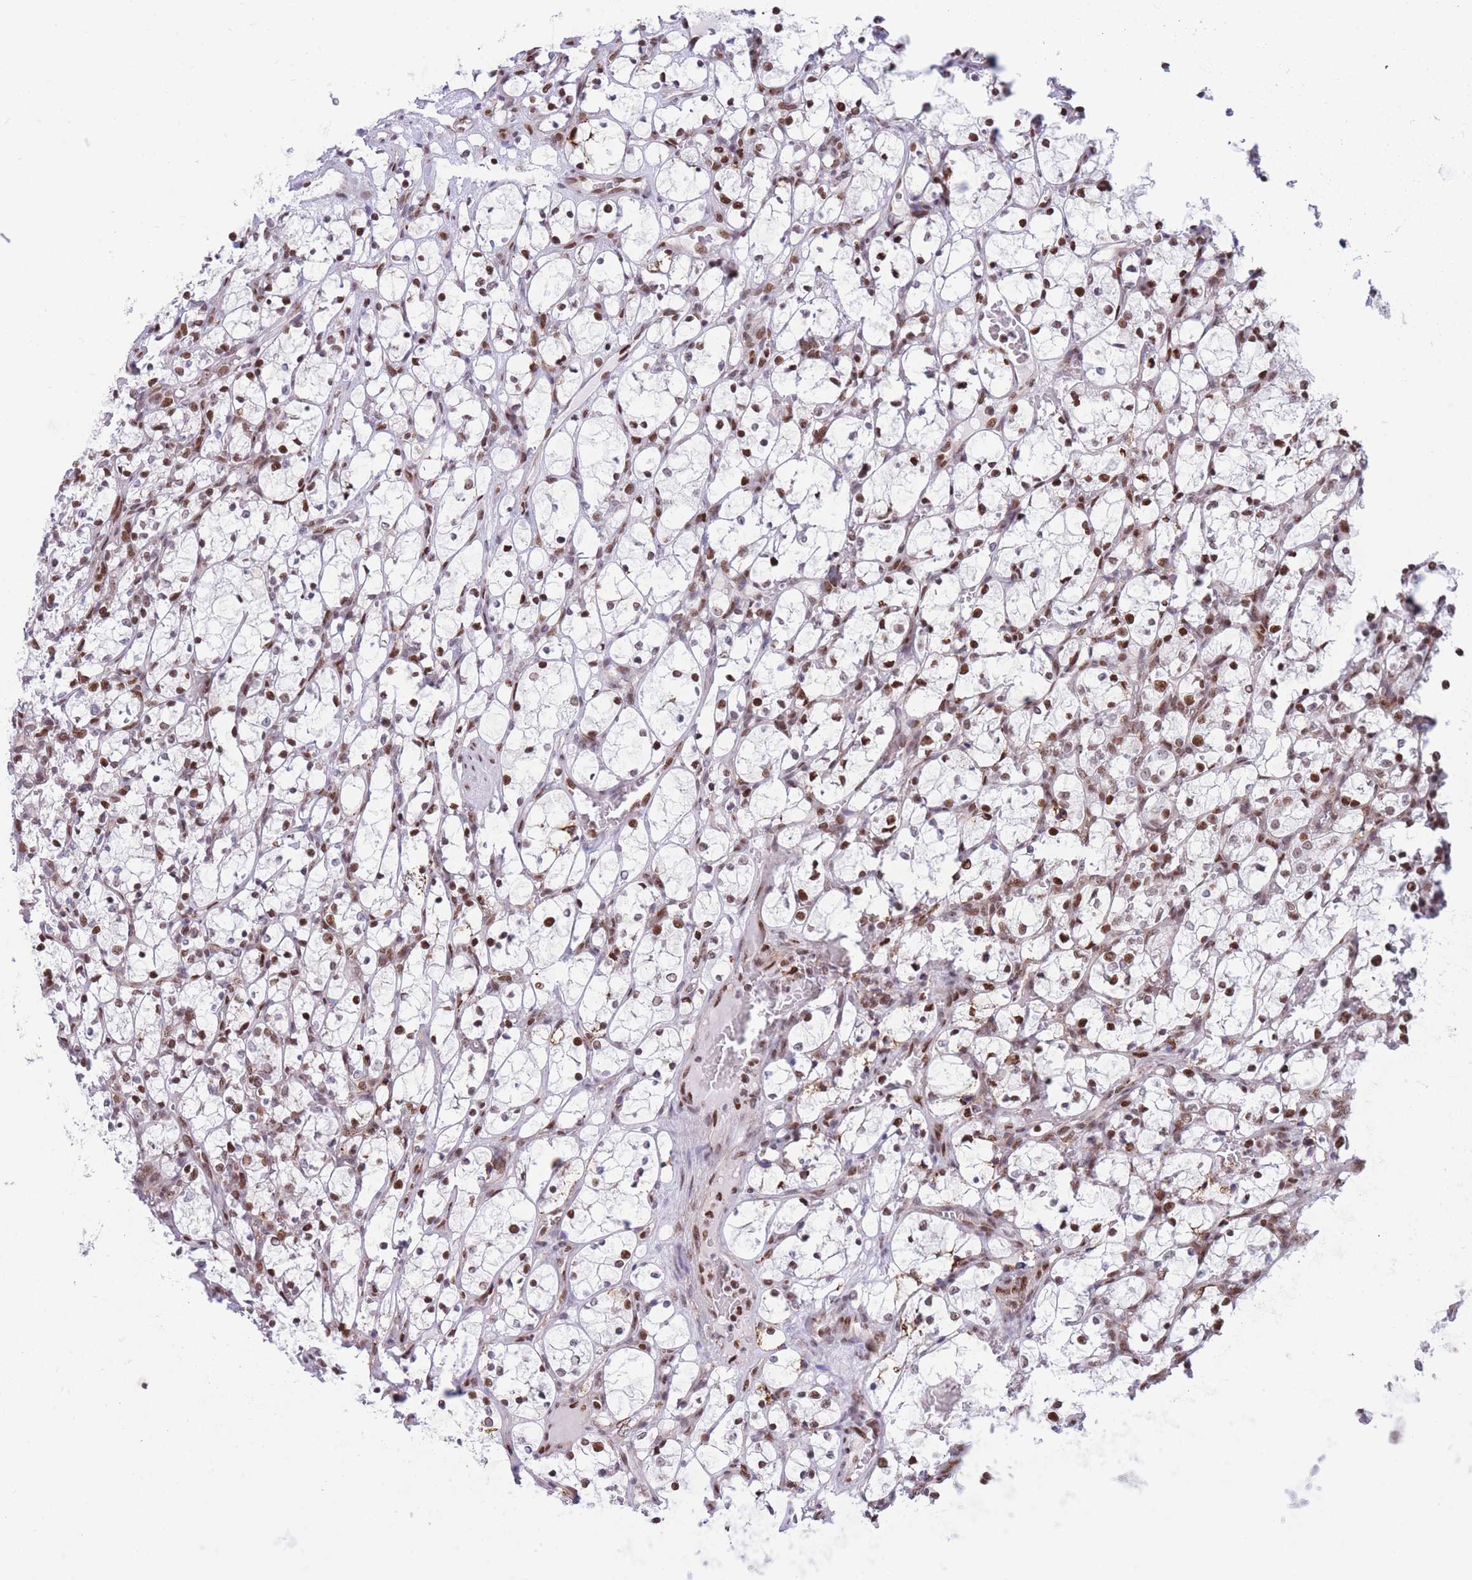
{"staining": {"intensity": "moderate", "quantity": ">75%", "location": "nuclear"}, "tissue": "renal cancer", "cell_type": "Tumor cells", "image_type": "cancer", "snomed": [{"axis": "morphology", "description": "Adenocarcinoma, NOS"}, {"axis": "topography", "description": "Kidney"}], "caption": "An image showing moderate nuclear staining in about >75% of tumor cells in renal cancer (adenocarcinoma), as visualized by brown immunohistochemical staining.", "gene": "DNAJC3", "patient": {"sex": "female", "age": 69}}